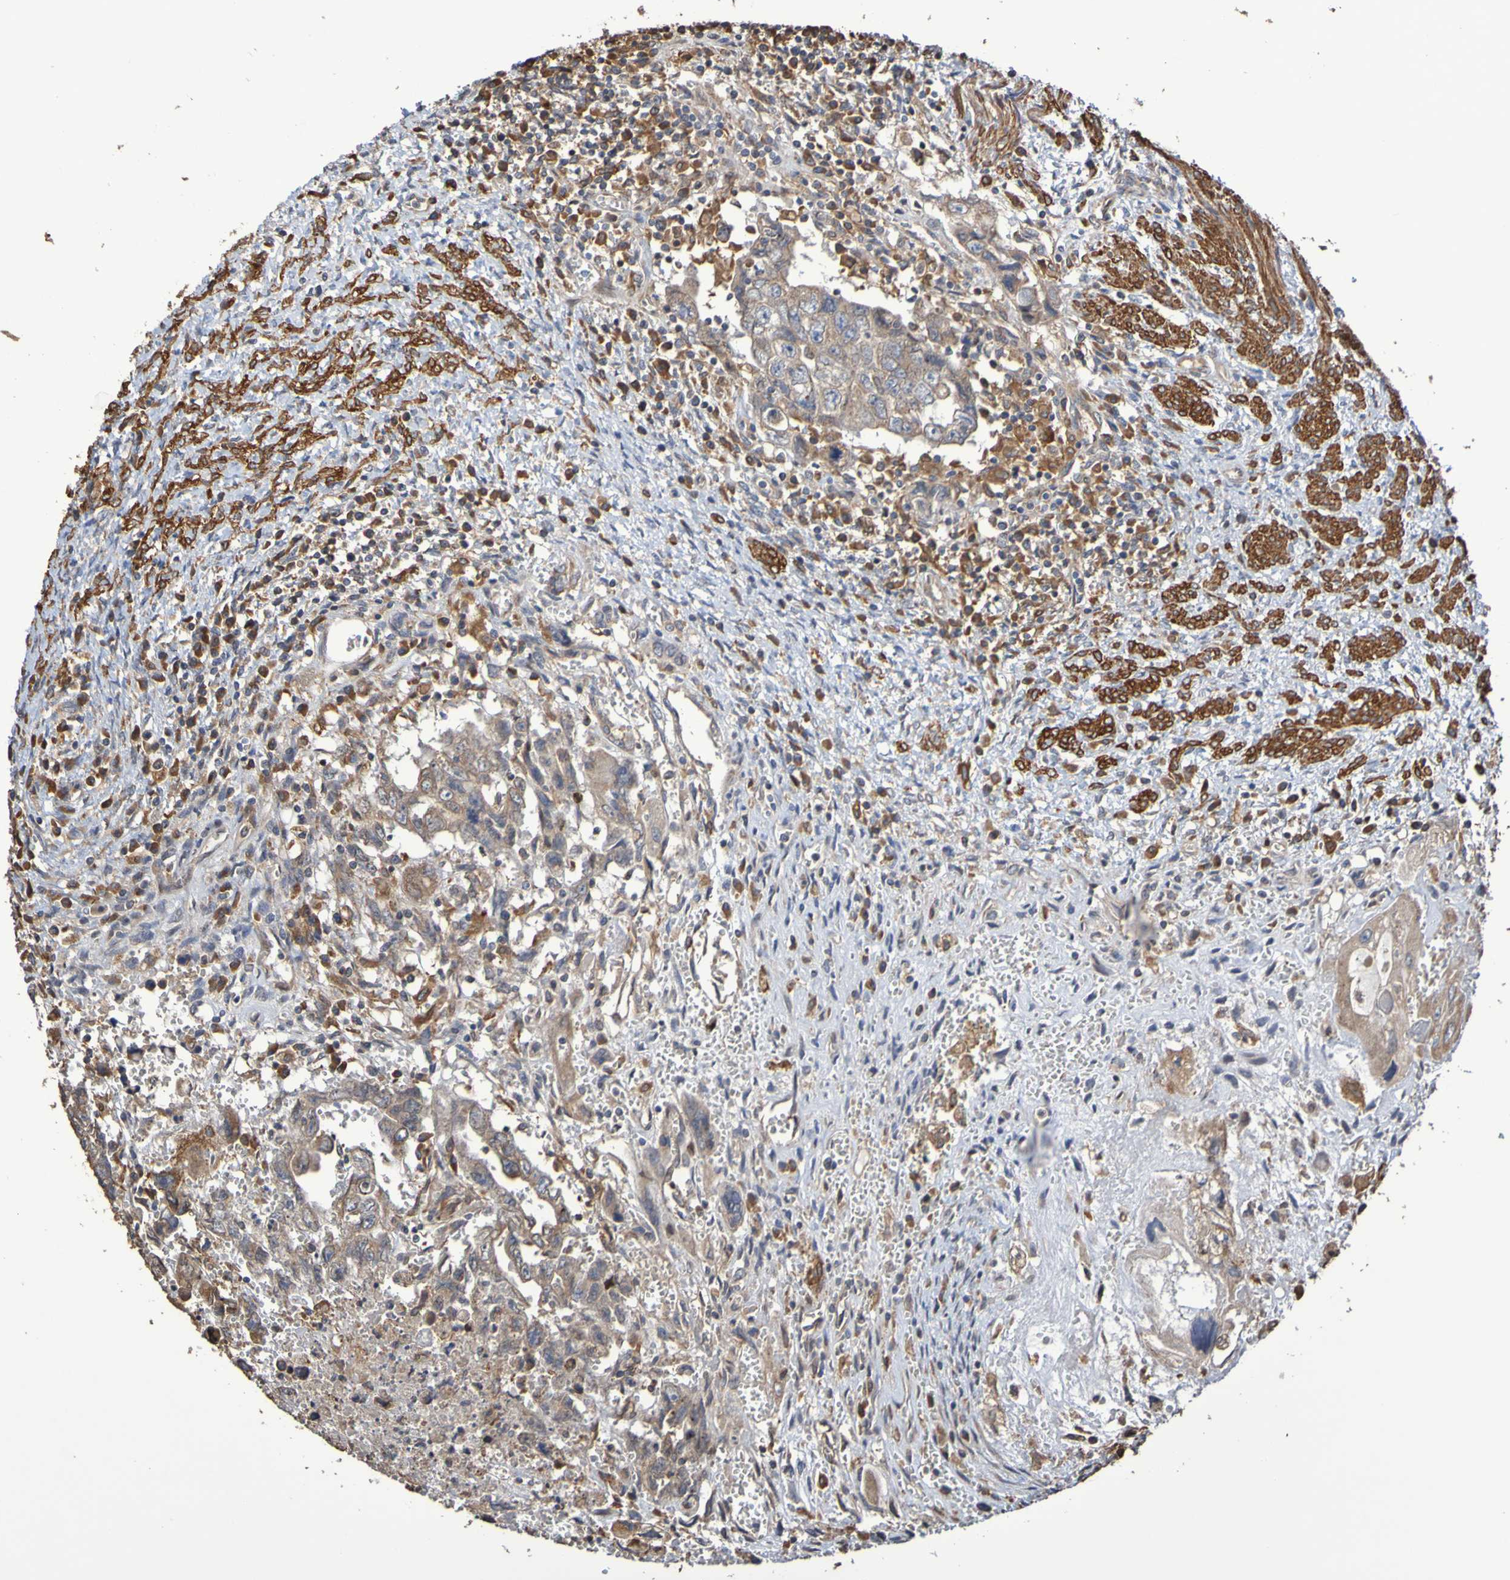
{"staining": {"intensity": "weak", "quantity": ">75%", "location": "cytoplasmic/membranous"}, "tissue": "testis cancer", "cell_type": "Tumor cells", "image_type": "cancer", "snomed": [{"axis": "morphology", "description": "Carcinoma, Embryonal, NOS"}, {"axis": "topography", "description": "Testis"}], "caption": "Testis cancer (embryonal carcinoma) stained for a protein (brown) demonstrates weak cytoplasmic/membranous positive staining in about >75% of tumor cells.", "gene": "RAB11A", "patient": {"sex": "male", "age": 28}}